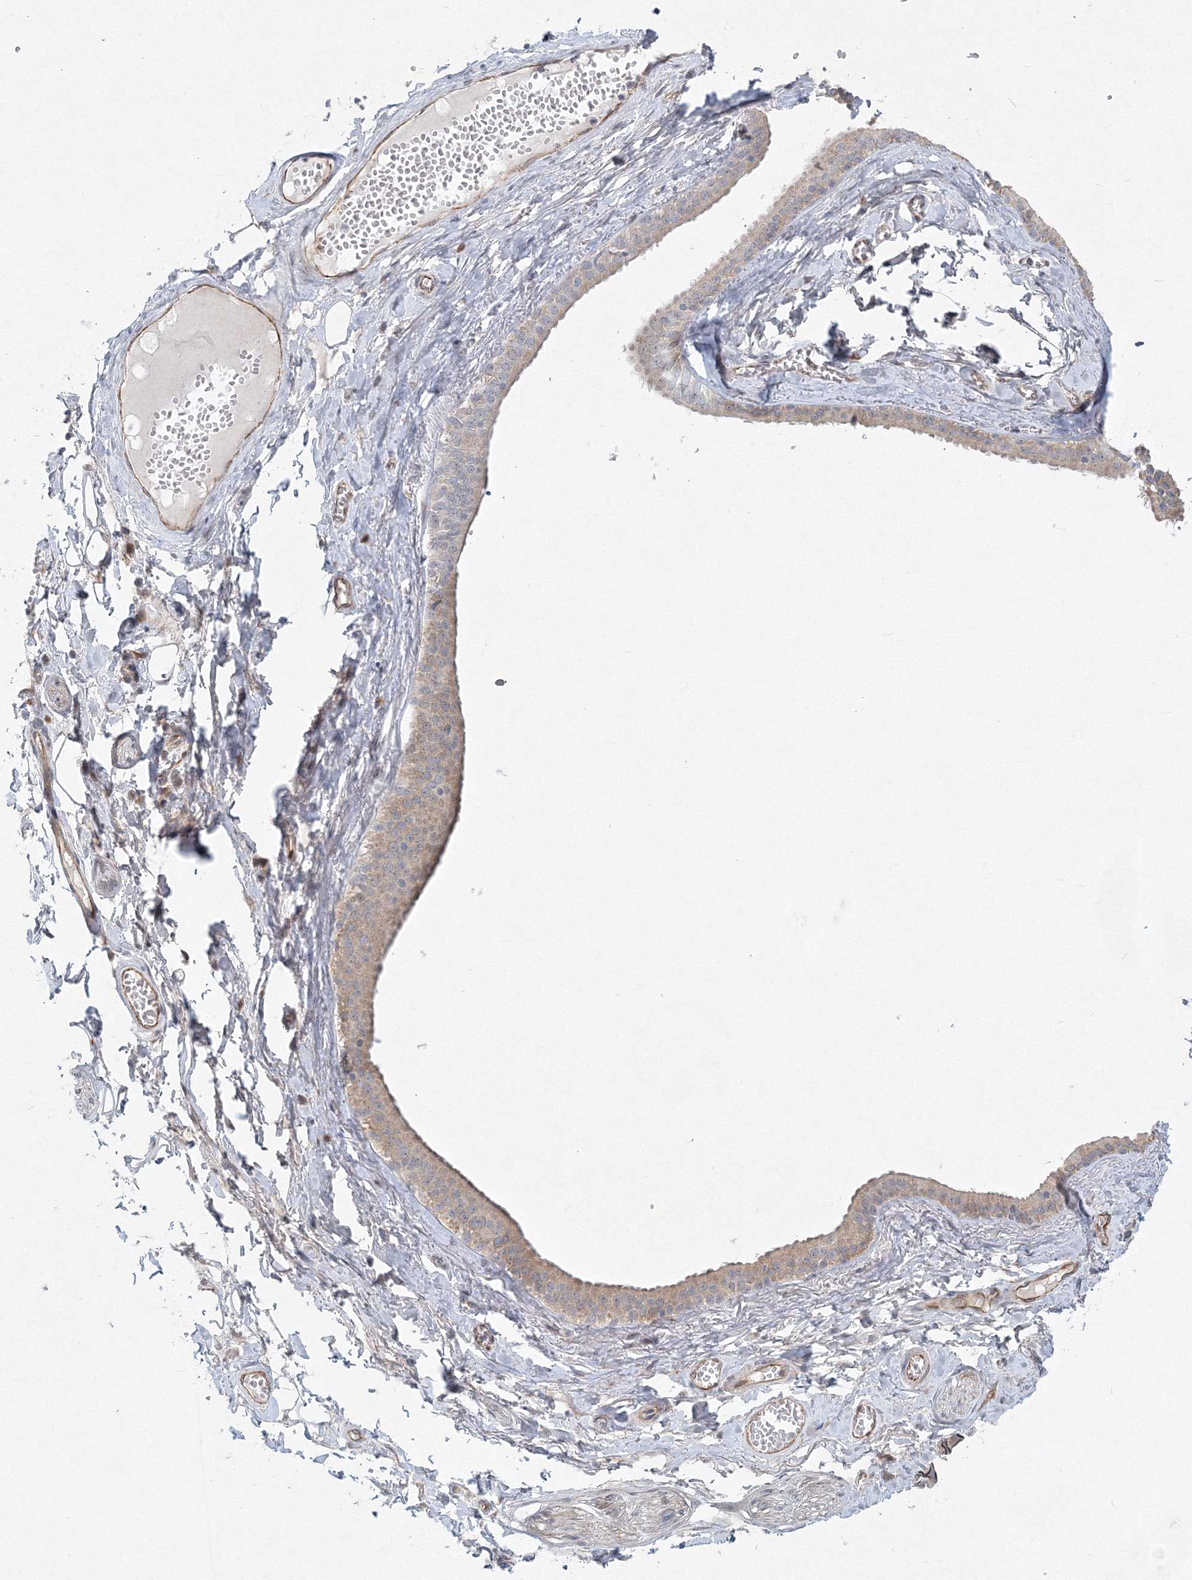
{"staining": {"intensity": "negative", "quantity": "none", "location": "none"}, "tissue": "adipose tissue", "cell_type": "Adipocytes", "image_type": "normal", "snomed": [{"axis": "morphology", "description": "Normal tissue, NOS"}, {"axis": "morphology", "description": "Inflammation, NOS"}, {"axis": "topography", "description": "Salivary gland"}, {"axis": "topography", "description": "Peripheral nerve tissue"}], "caption": "DAB immunohistochemical staining of benign human adipose tissue displays no significant positivity in adipocytes.", "gene": "WDR49", "patient": {"sex": "female", "age": 75}}